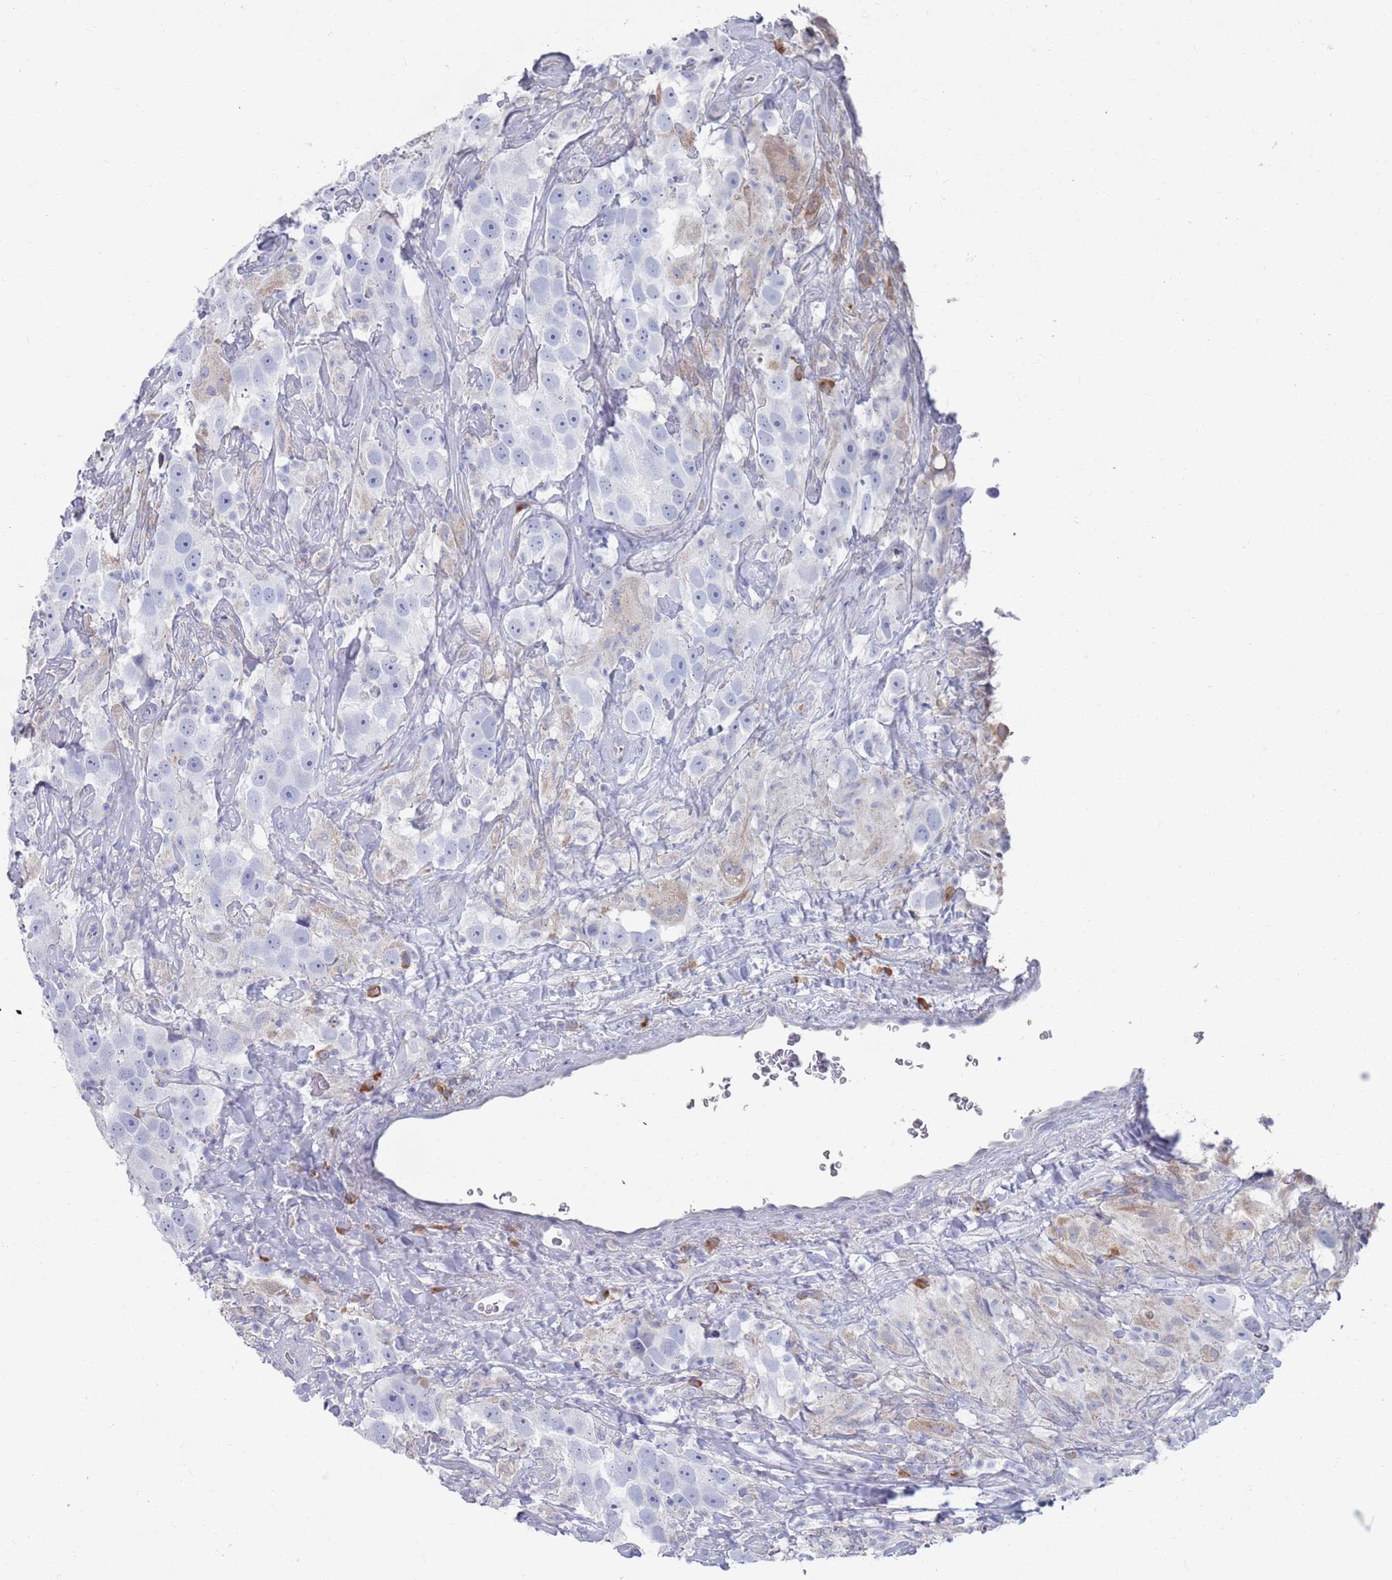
{"staining": {"intensity": "negative", "quantity": "none", "location": "none"}, "tissue": "testis cancer", "cell_type": "Tumor cells", "image_type": "cancer", "snomed": [{"axis": "morphology", "description": "Seminoma, NOS"}, {"axis": "topography", "description": "Testis"}], "caption": "Immunohistochemistry (IHC) photomicrograph of neoplastic tissue: human testis seminoma stained with DAB (3,3'-diaminobenzidine) shows no significant protein expression in tumor cells. (DAB IHC visualized using brightfield microscopy, high magnification).", "gene": "MAT1A", "patient": {"sex": "male", "age": 49}}